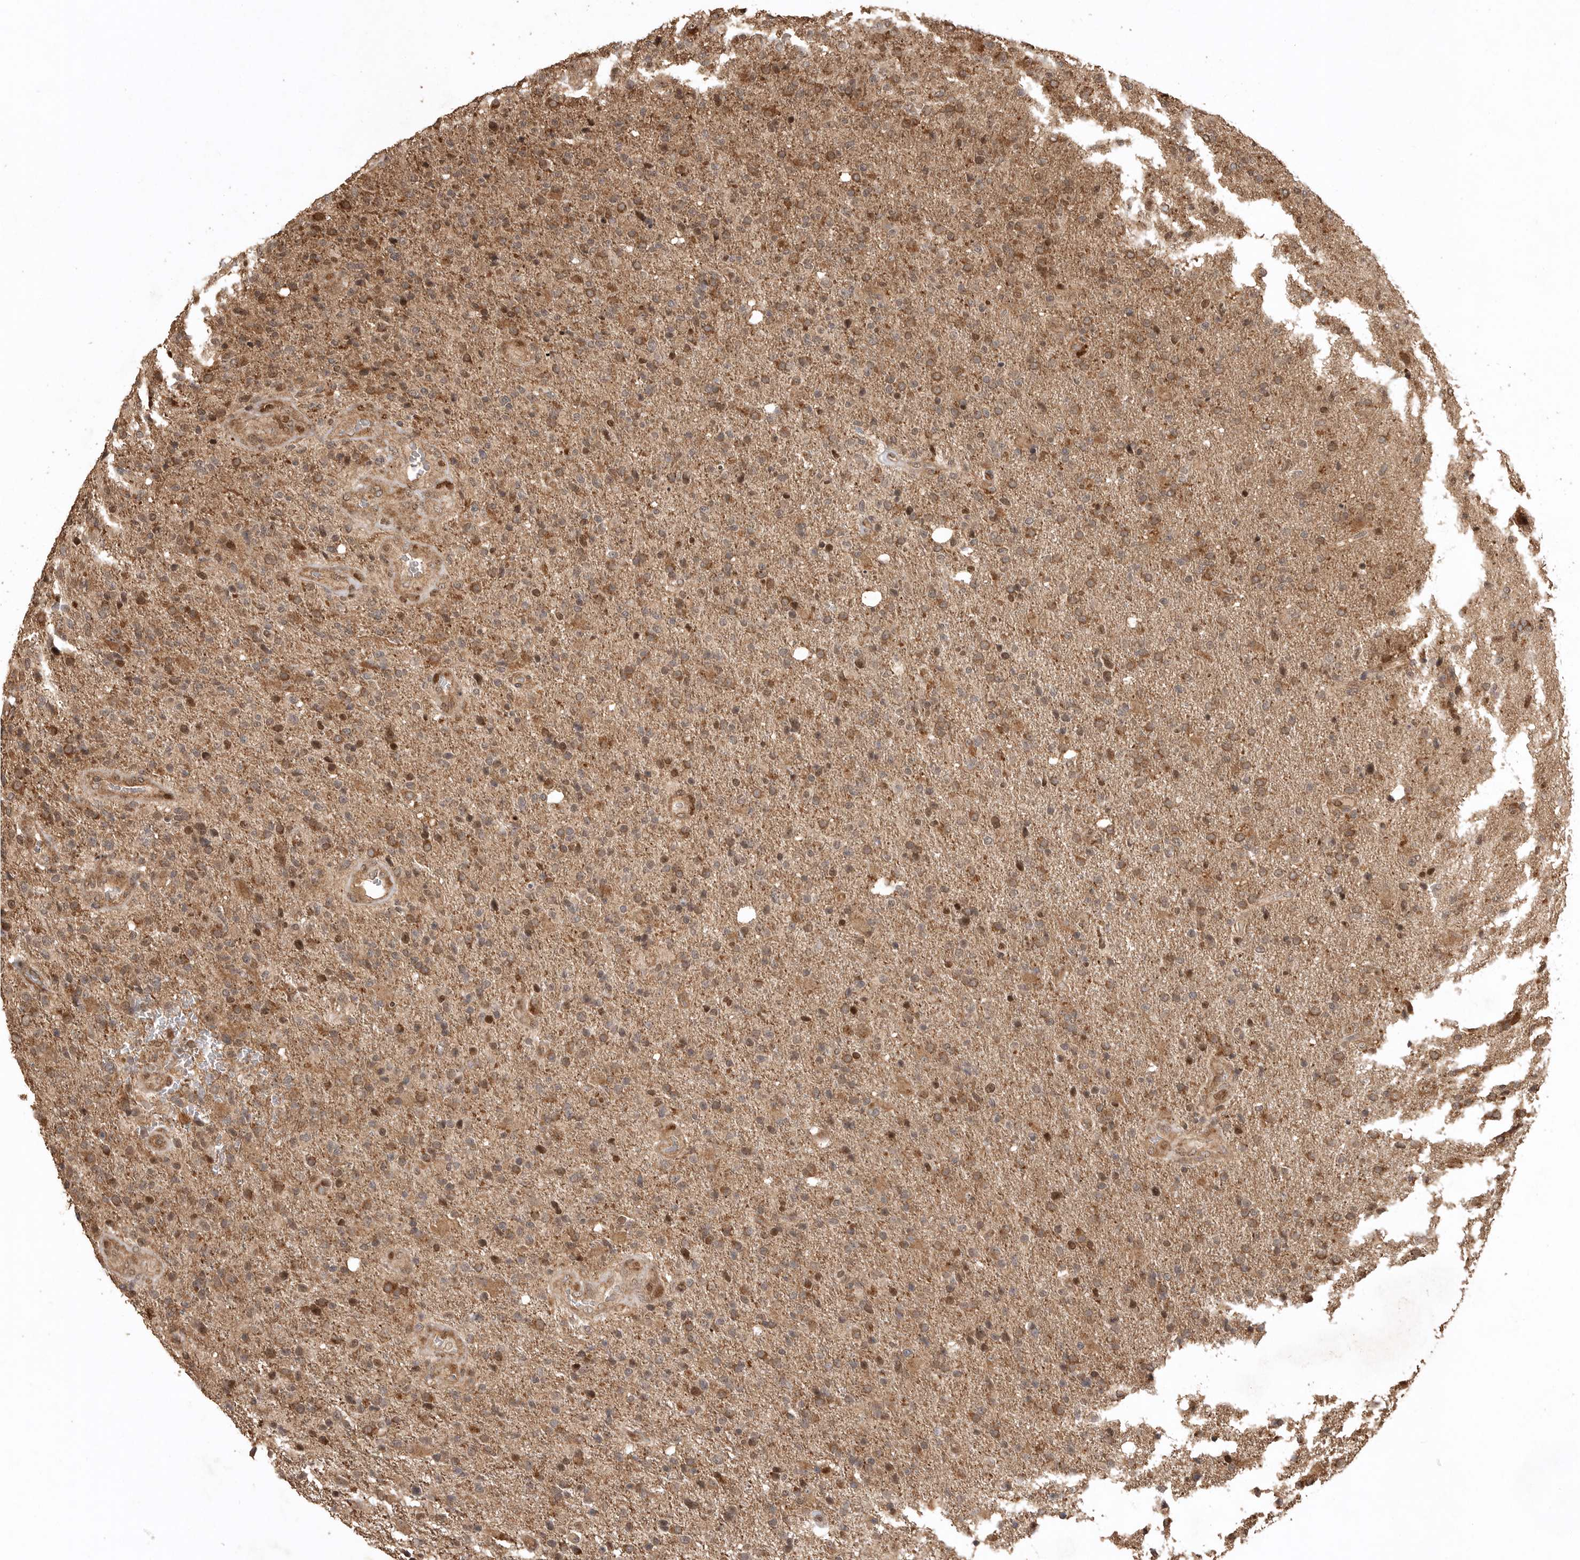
{"staining": {"intensity": "moderate", "quantity": ">75%", "location": "cytoplasmic/membranous"}, "tissue": "glioma", "cell_type": "Tumor cells", "image_type": "cancer", "snomed": [{"axis": "morphology", "description": "Glioma, malignant, High grade"}, {"axis": "topography", "description": "Brain"}], "caption": "Immunohistochemistry (IHC) photomicrograph of human glioma stained for a protein (brown), which displays medium levels of moderate cytoplasmic/membranous staining in approximately >75% of tumor cells.", "gene": "BOC", "patient": {"sex": "male", "age": 72}}